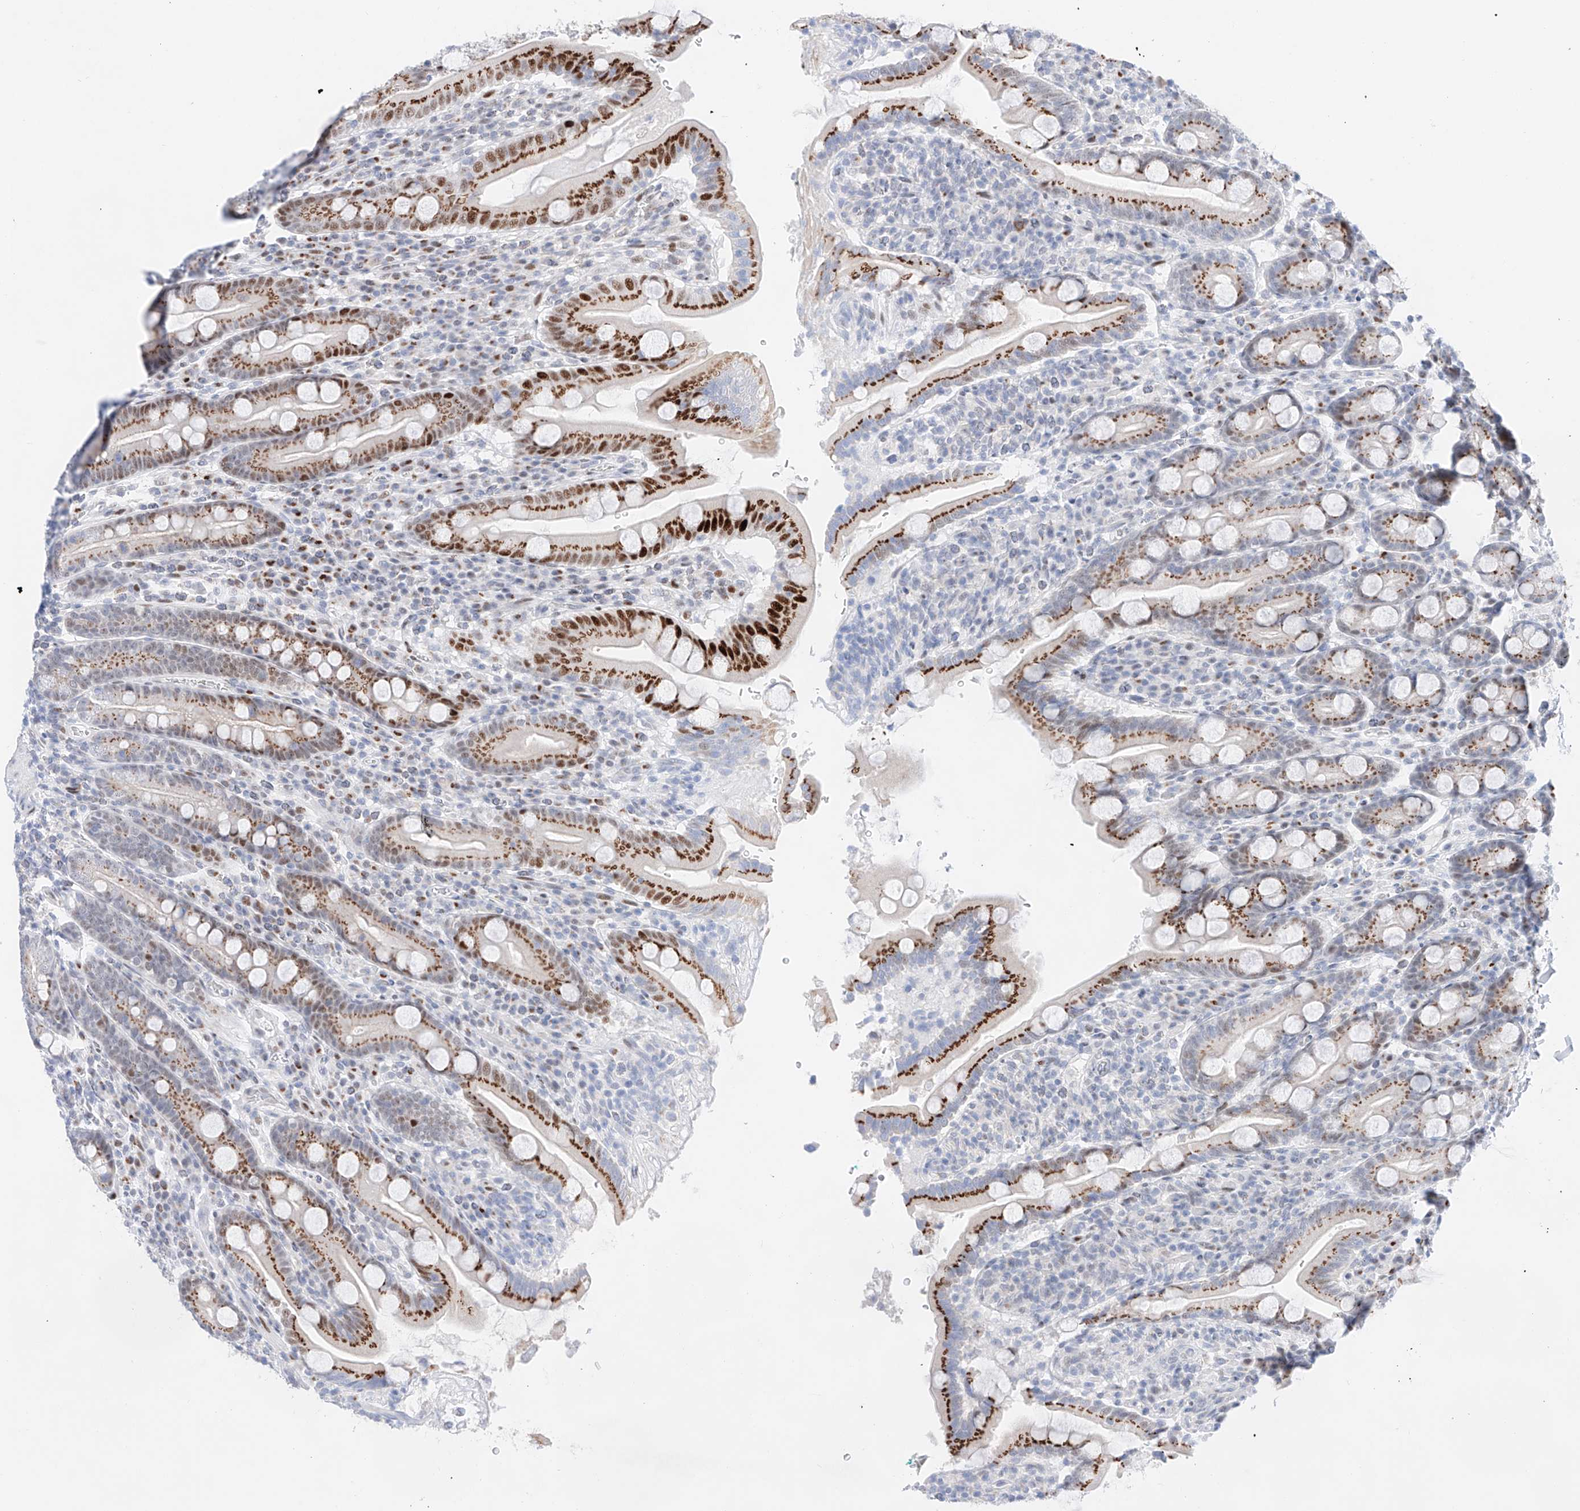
{"staining": {"intensity": "strong", "quantity": ">75%", "location": "cytoplasmic/membranous,nuclear"}, "tissue": "duodenum", "cell_type": "Glandular cells", "image_type": "normal", "snomed": [{"axis": "morphology", "description": "Normal tissue, NOS"}, {"axis": "topography", "description": "Duodenum"}], "caption": "This histopathology image shows IHC staining of benign human duodenum, with high strong cytoplasmic/membranous,nuclear positivity in approximately >75% of glandular cells.", "gene": "NT5C3B", "patient": {"sex": "male", "age": 35}}